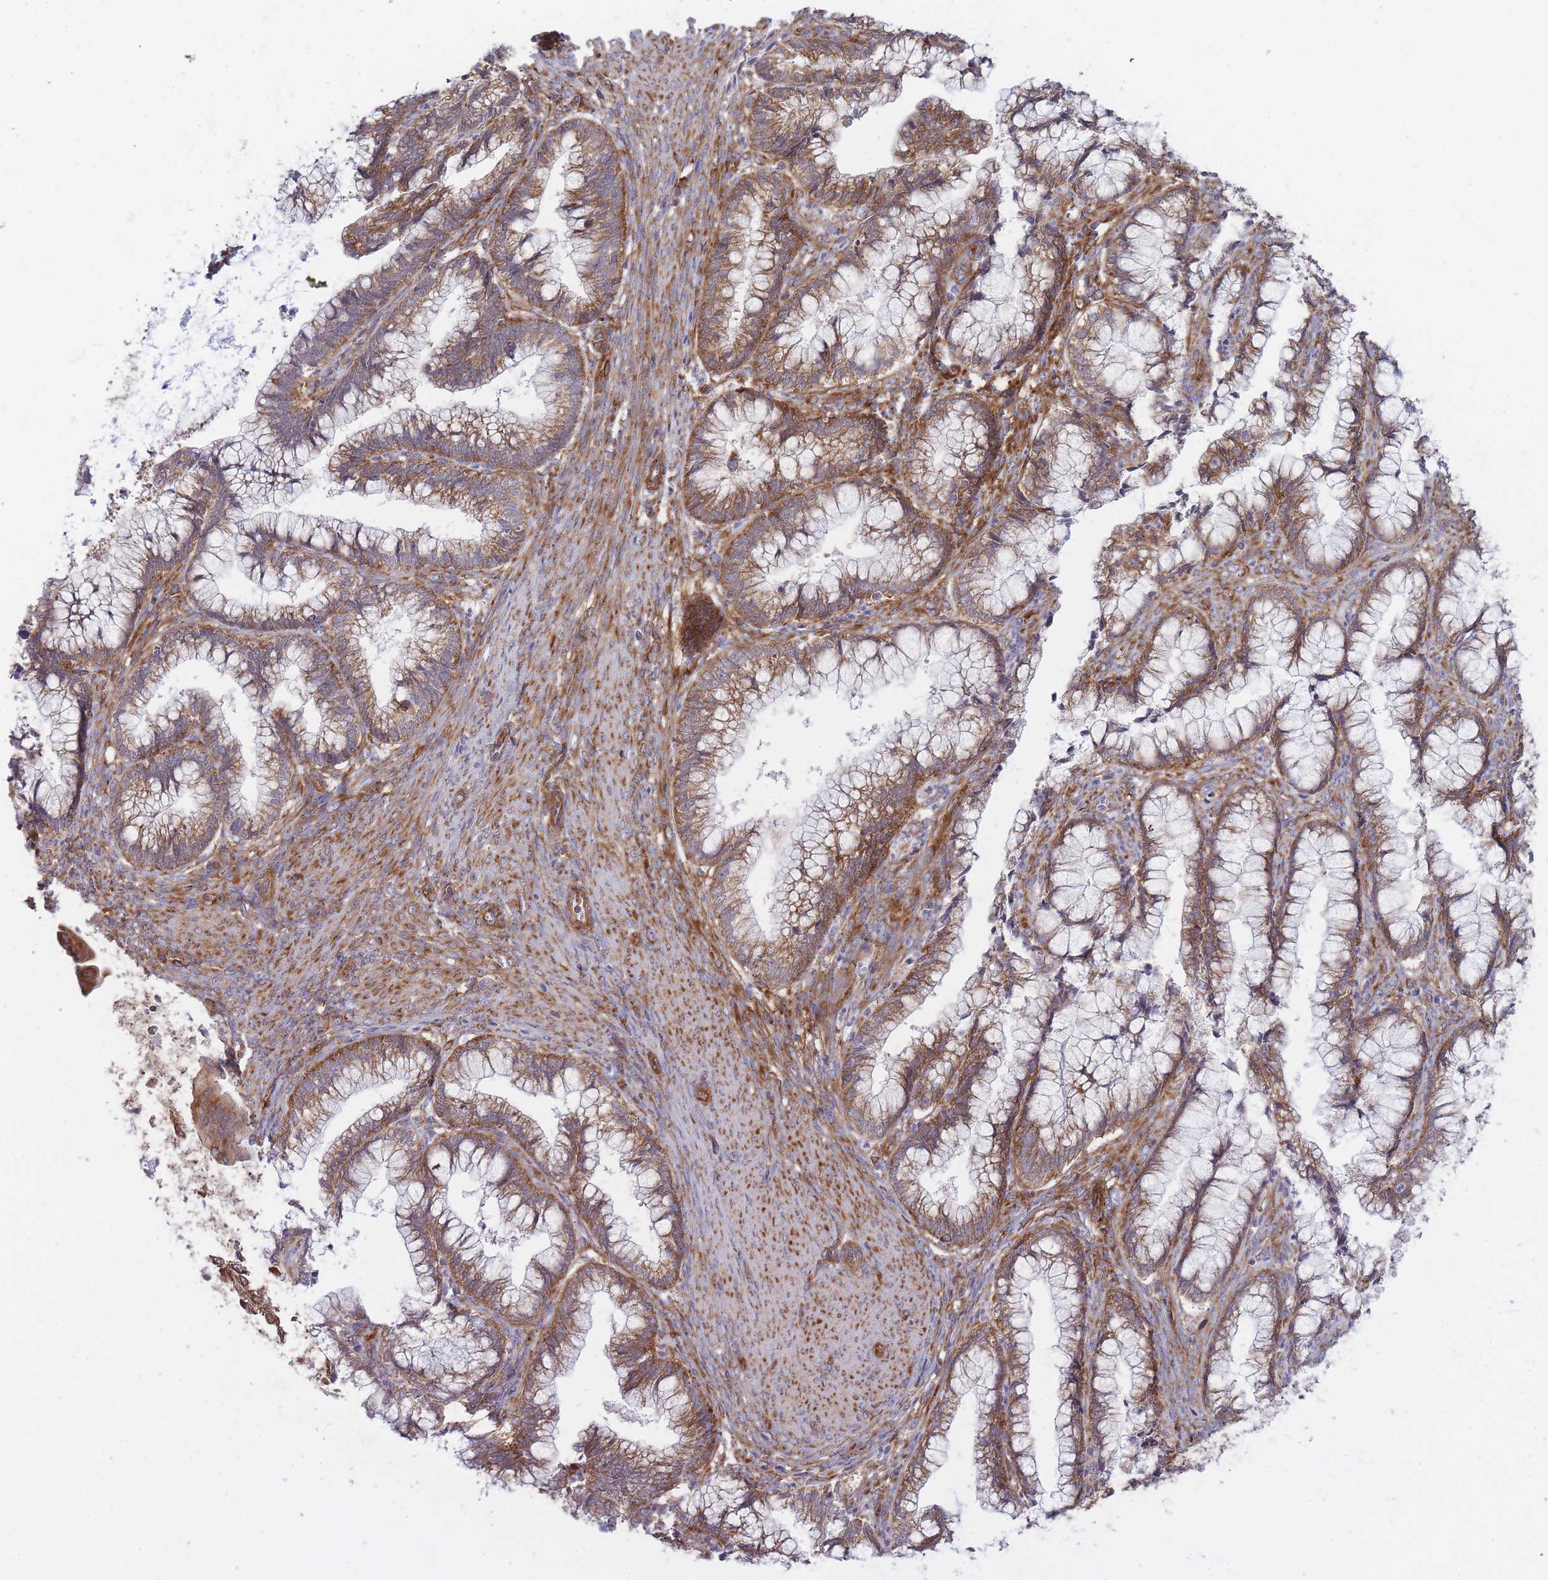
{"staining": {"intensity": "moderate", "quantity": ">75%", "location": "cytoplasmic/membranous"}, "tissue": "cervical cancer", "cell_type": "Tumor cells", "image_type": "cancer", "snomed": [{"axis": "morphology", "description": "Adenocarcinoma, NOS"}, {"axis": "topography", "description": "Cervix"}], "caption": "High-magnification brightfield microscopy of cervical adenocarcinoma stained with DAB (3,3'-diaminobenzidine) (brown) and counterstained with hematoxylin (blue). tumor cells exhibit moderate cytoplasmic/membranous positivity is present in about>75% of cells. (IHC, brightfield microscopy, high magnification).", "gene": "CCDC124", "patient": {"sex": "female", "age": 44}}